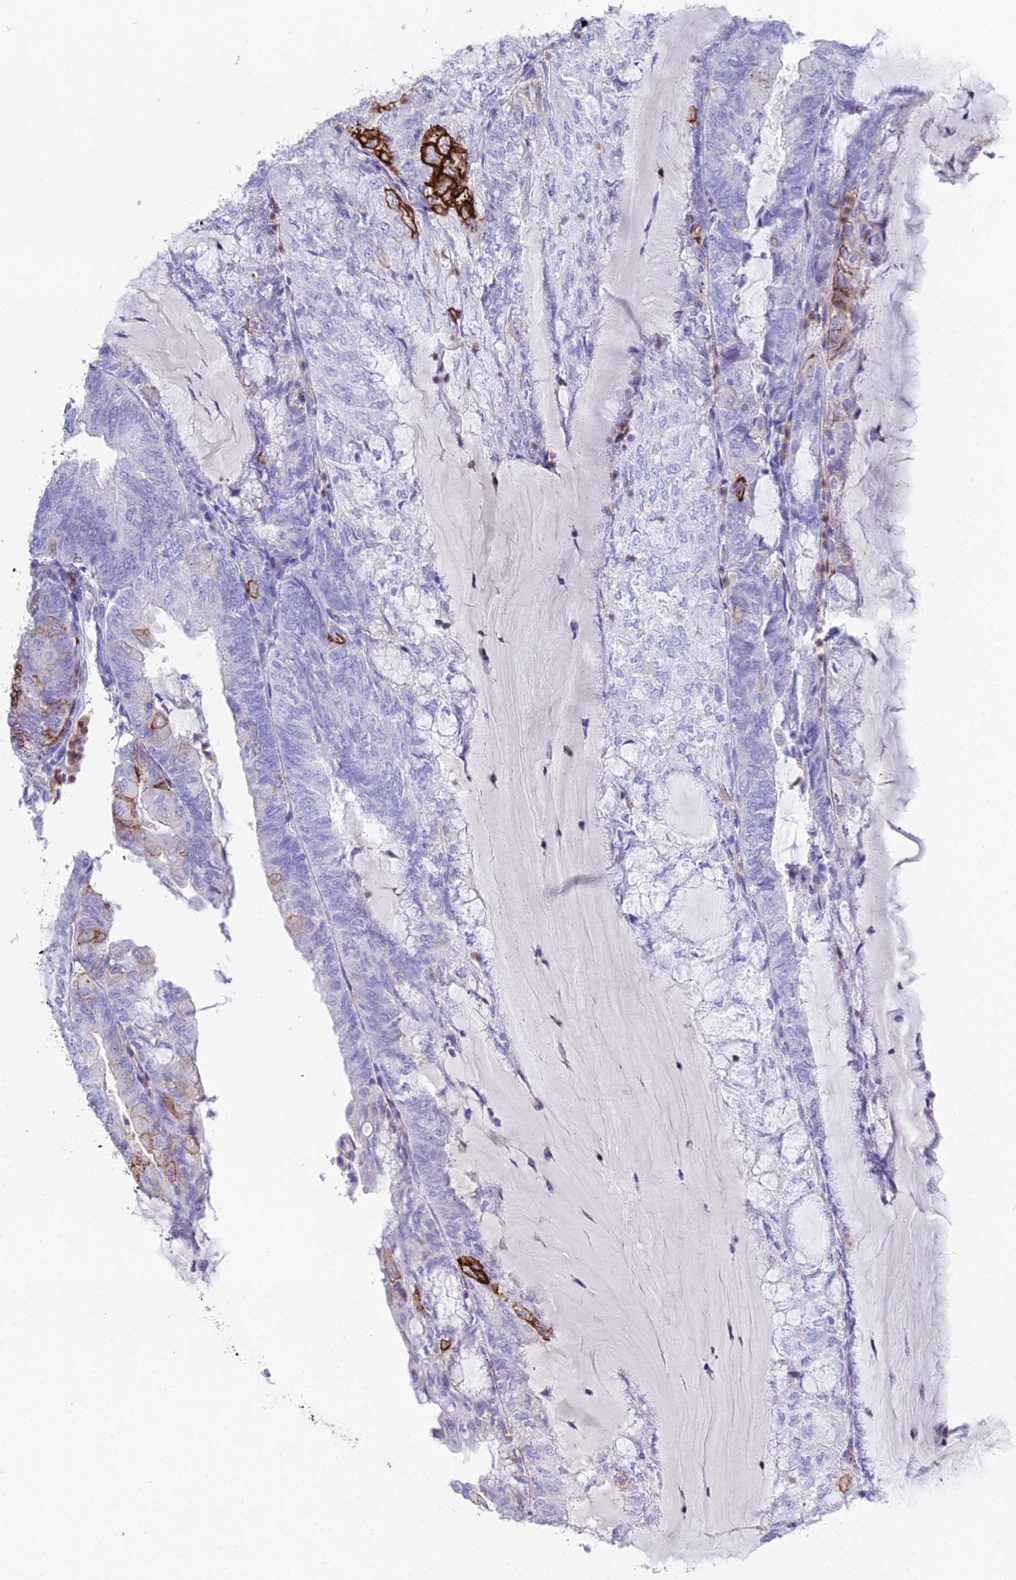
{"staining": {"intensity": "strong", "quantity": "<25%", "location": "cytoplasmic/membranous"}, "tissue": "endometrial cancer", "cell_type": "Tumor cells", "image_type": "cancer", "snomed": [{"axis": "morphology", "description": "Adenocarcinoma, NOS"}, {"axis": "topography", "description": "Endometrium"}], "caption": "The photomicrograph shows immunohistochemical staining of endometrial adenocarcinoma. There is strong cytoplasmic/membranous staining is present in about <25% of tumor cells.", "gene": "OR1Q1", "patient": {"sex": "female", "age": 81}}